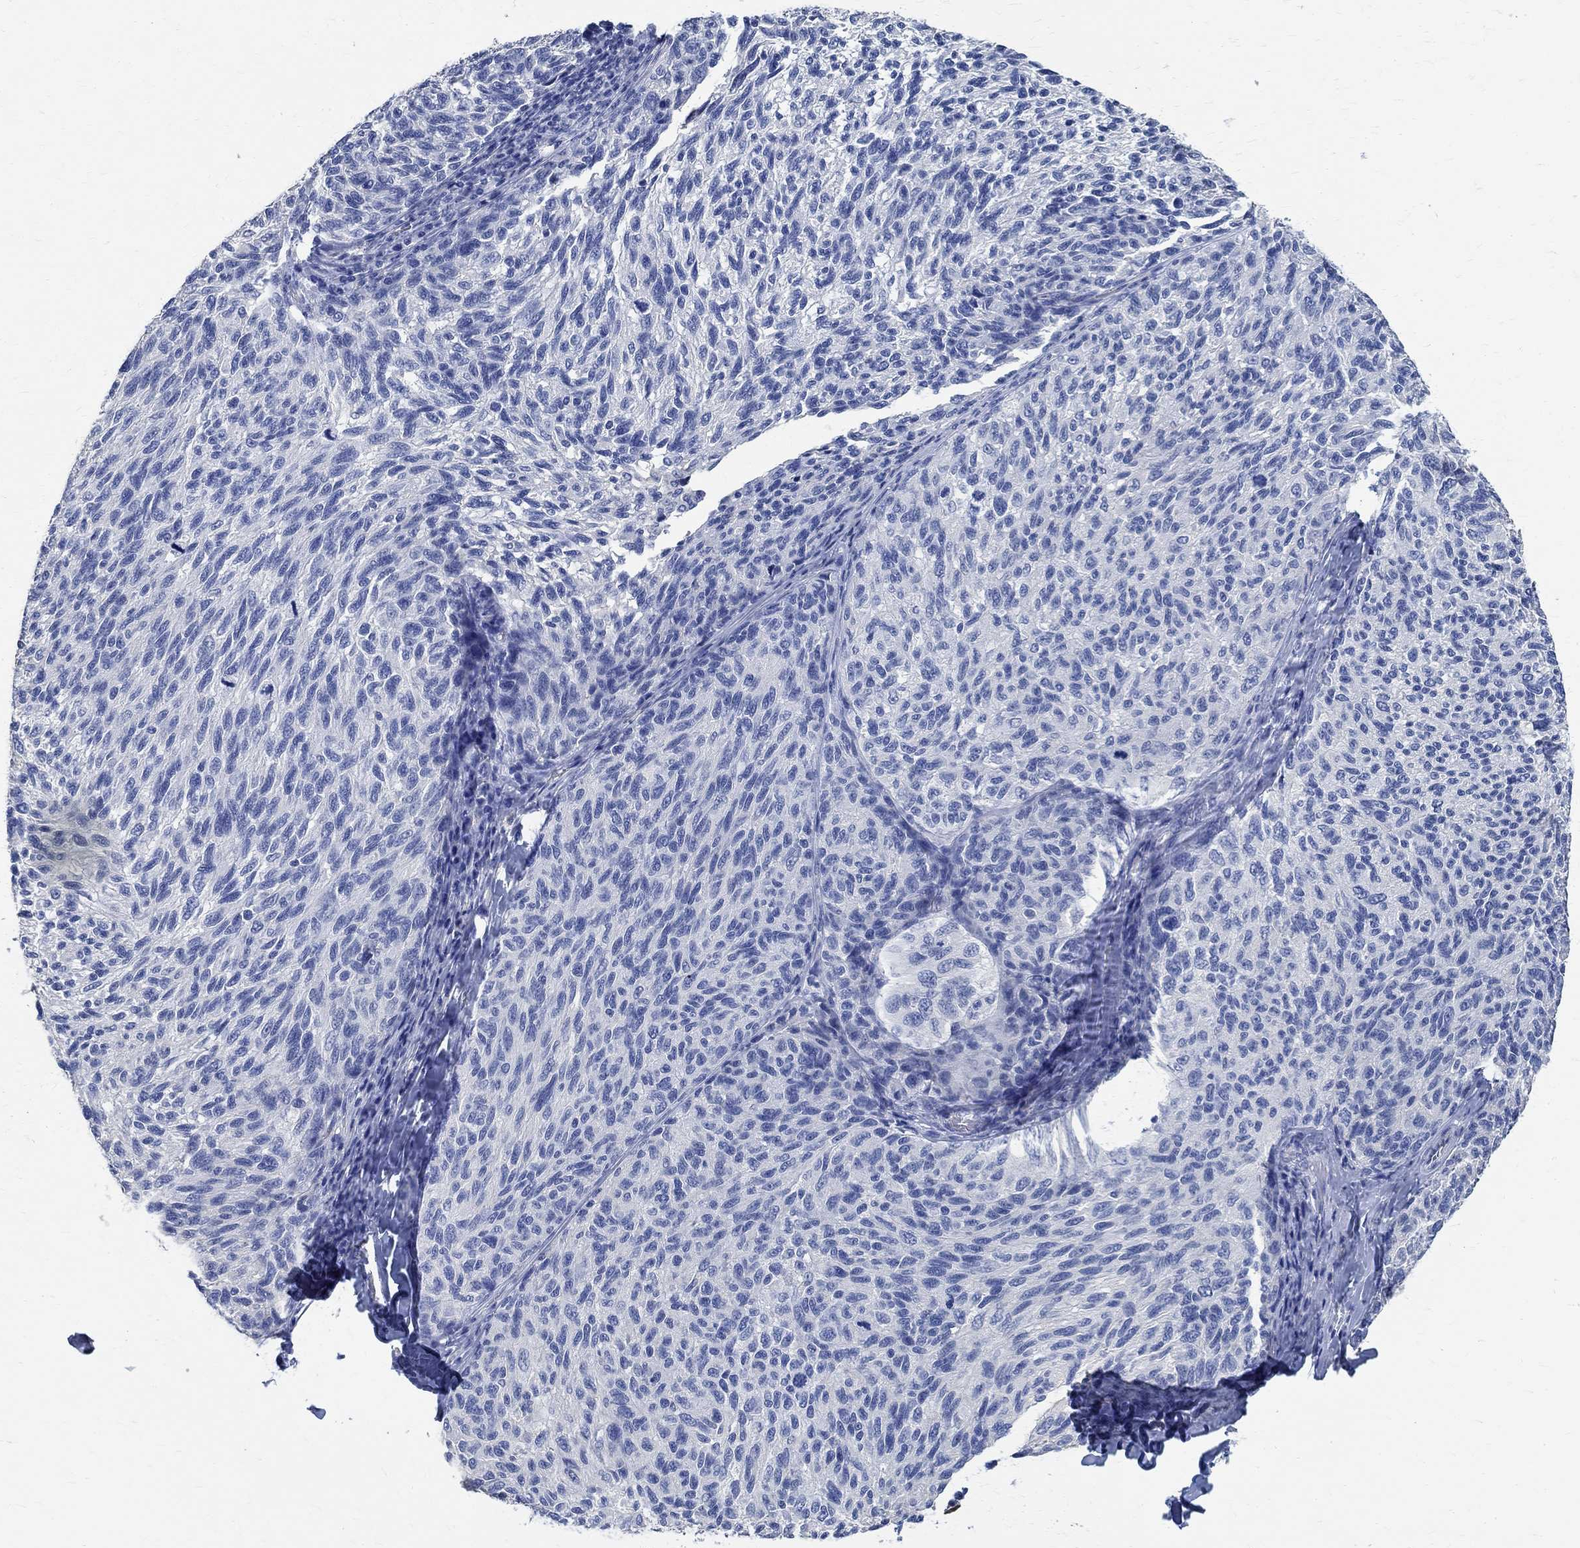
{"staining": {"intensity": "negative", "quantity": "none", "location": "none"}, "tissue": "melanoma", "cell_type": "Tumor cells", "image_type": "cancer", "snomed": [{"axis": "morphology", "description": "Malignant melanoma, NOS"}, {"axis": "topography", "description": "Skin"}], "caption": "There is no significant expression in tumor cells of melanoma.", "gene": "PRX", "patient": {"sex": "female", "age": 73}}